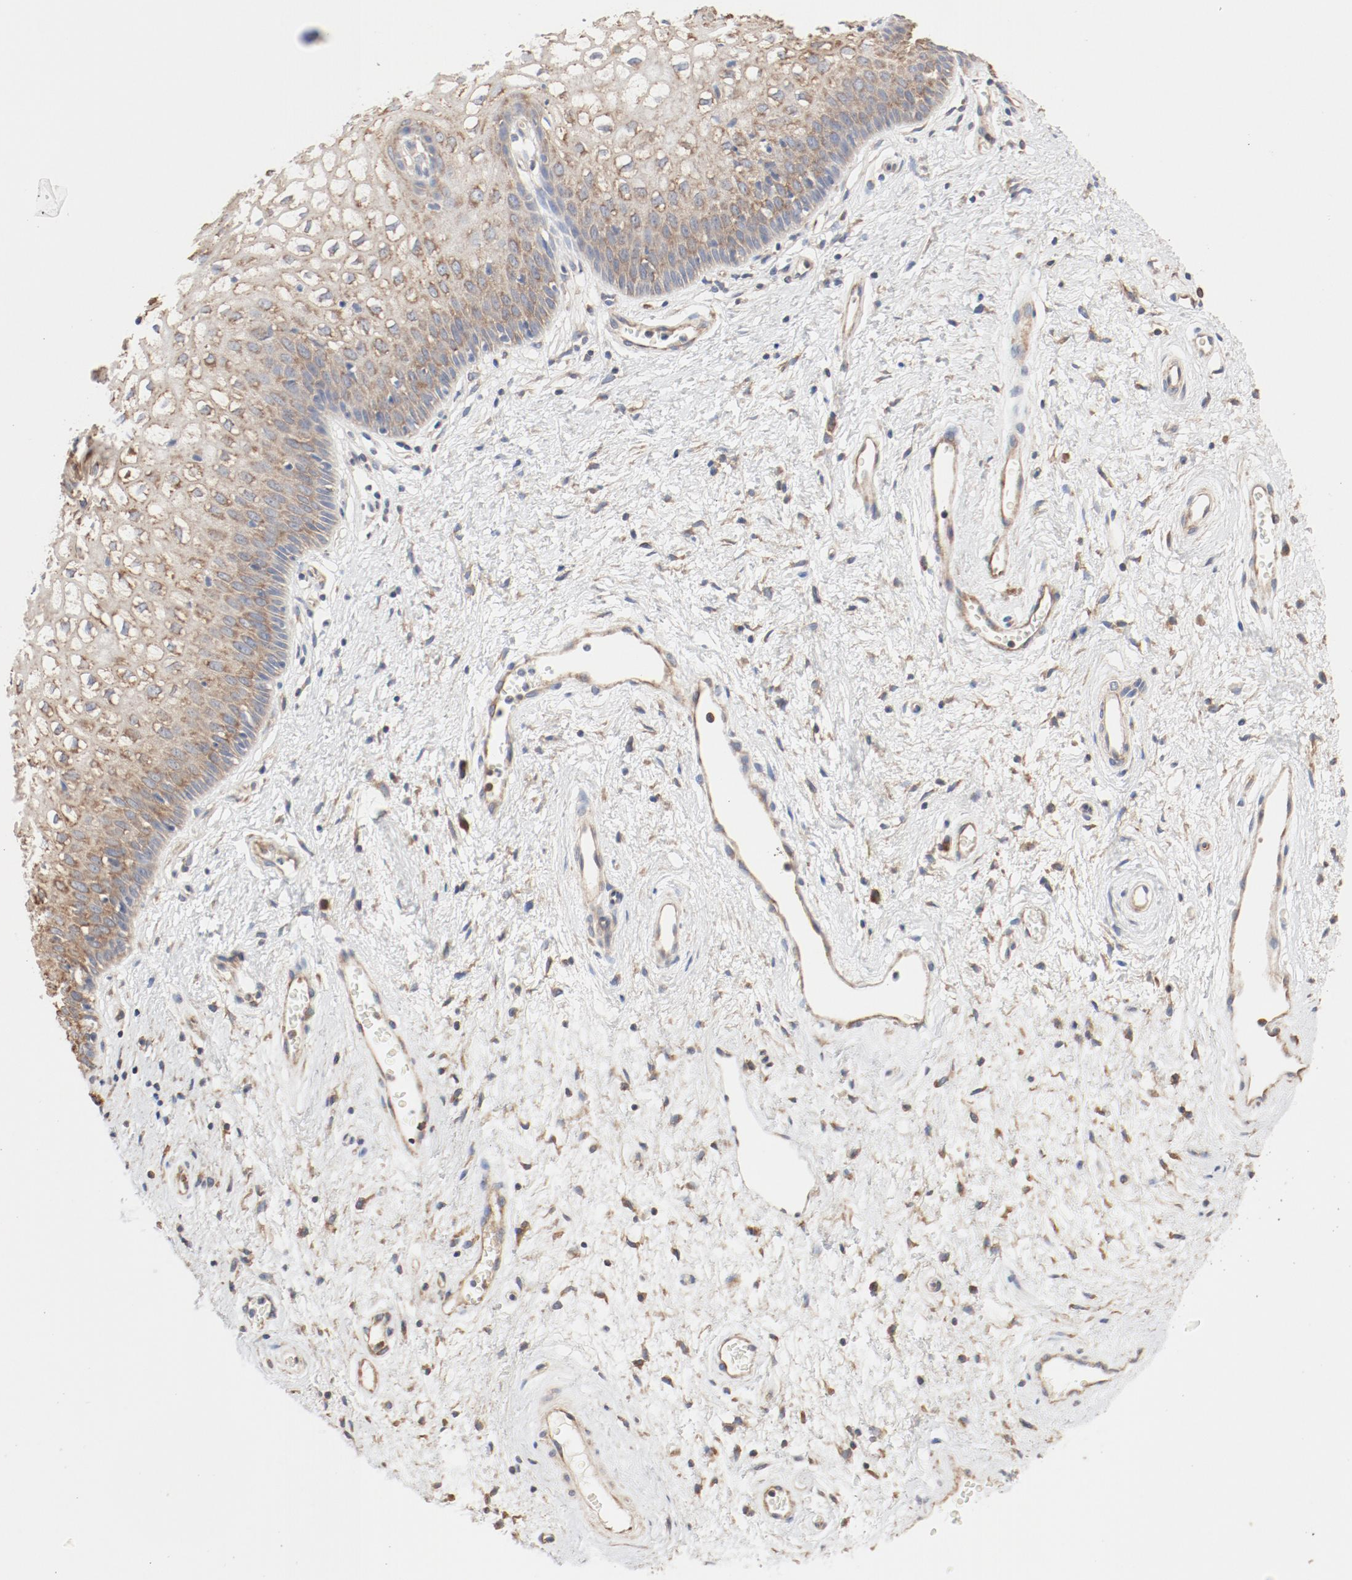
{"staining": {"intensity": "moderate", "quantity": ">75%", "location": "cytoplasmic/membranous"}, "tissue": "vagina", "cell_type": "Squamous epithelial cells", "image_type": "normal", "snomed": [{"axis": "morphology", "description": "Normal tissue, NOS"}, {"axis": "topography", "description": "Vagina"}], "caption": "The micrograph demonstrates immunohistochemical staining of unremarkable vagina. There is moderate cytoplasmic/membranous expression is identified in about >75% of squamous epithelial cells. (IHC, brightfield microscopy, high magnification).", "gene": "RPS6", "patient": {"sex": "female", "age": 34}}